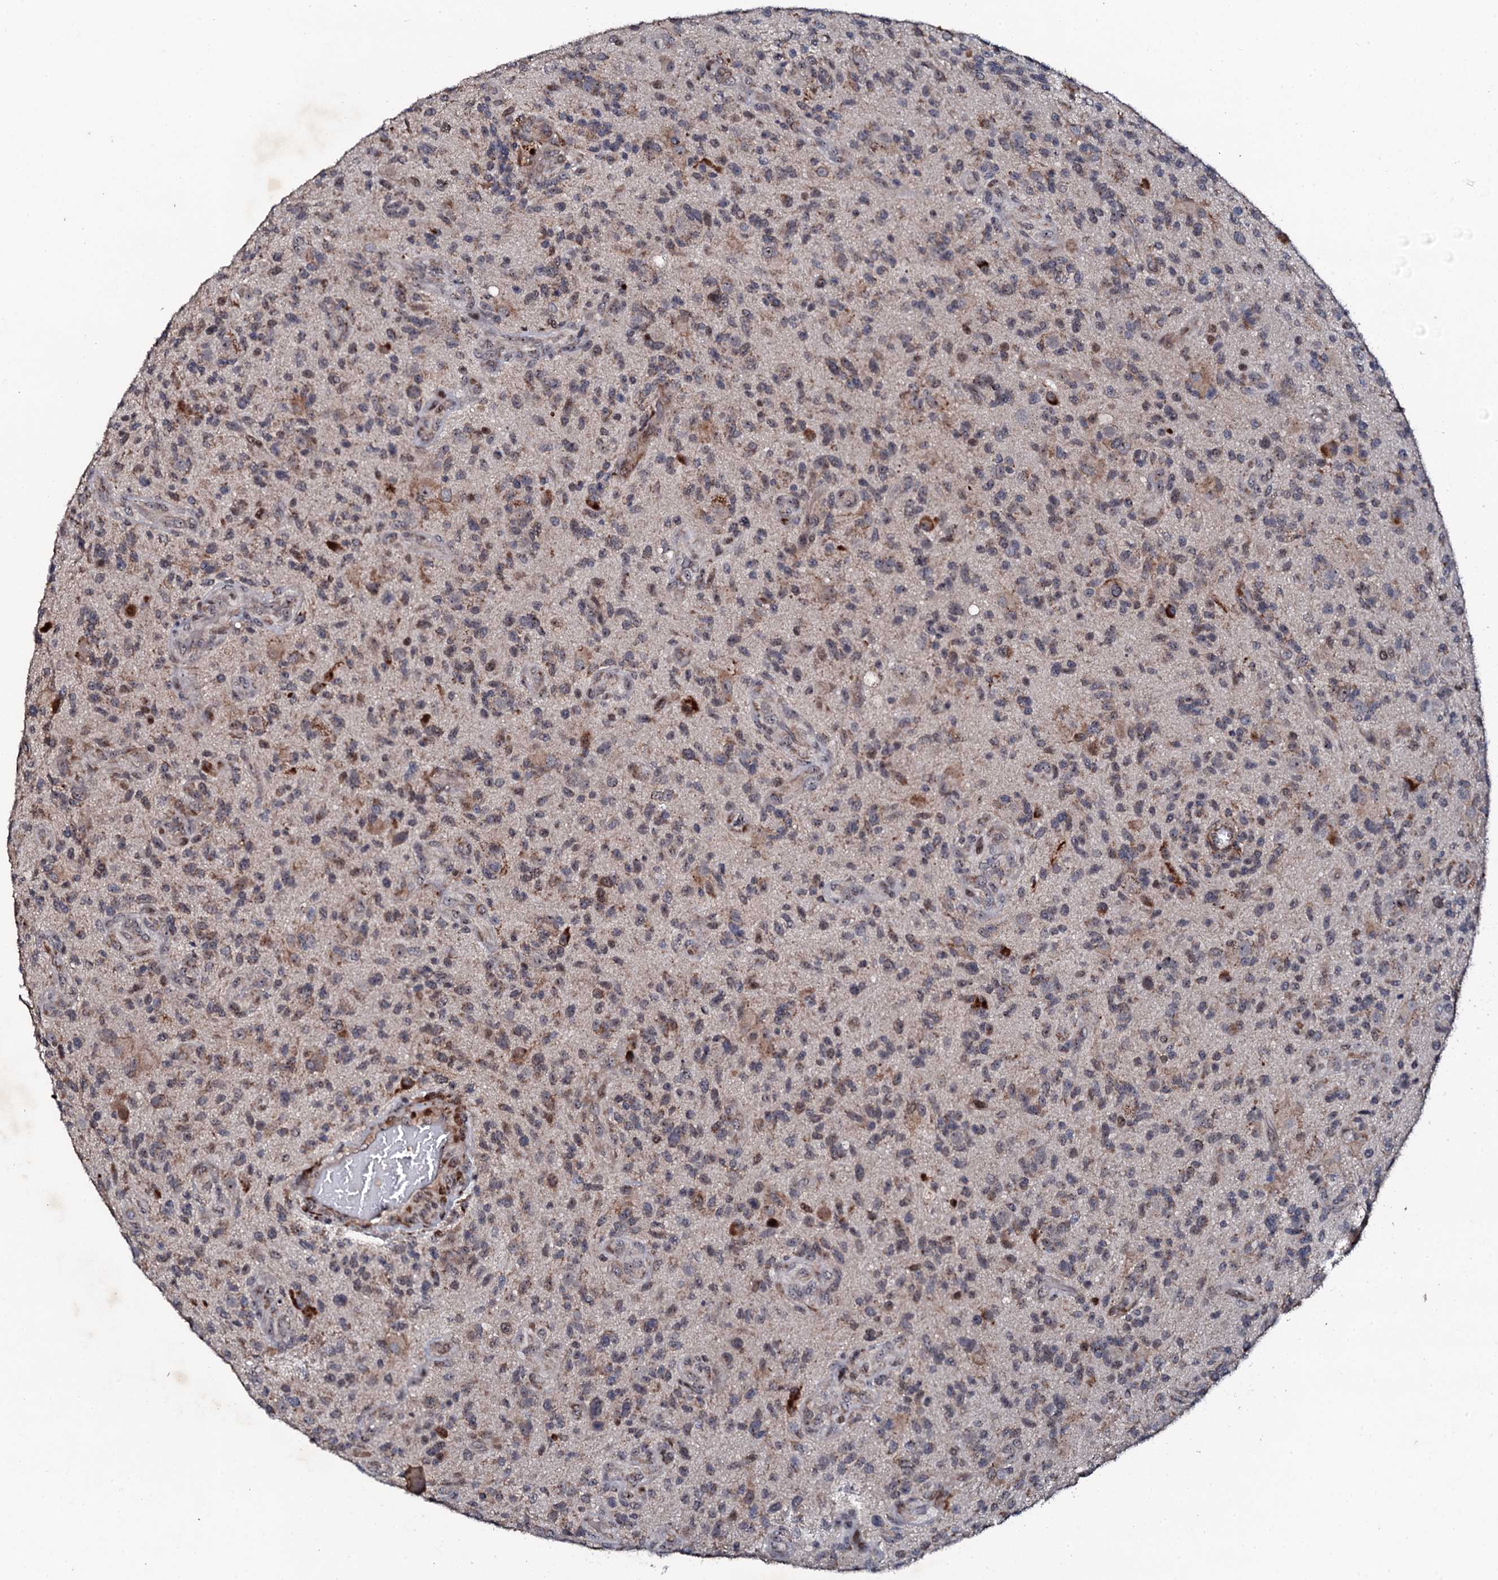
{"staining": {"intensity": "negative", "quantity": "none", "location": "none"}, "tissue": "glioma", "cell_type": "Tumor cells", "image_type": "cancer", "snomed": [{"axis": "morphology", "description": "Glioma, malignant, High grade"}, {"axis": "topography", "description": "Brain"}], "caption": "Immunohistochemistry (IHC) photomicrograph of glioma stained for a protein (brown), which demonstrates no expression in tumor cells. The staining is performed using DAB brown chromogen with nuclei counter-stained in using hematoxylin.", "gene": "FAM111A", "patient": {"sex": "male", "age": 47}}